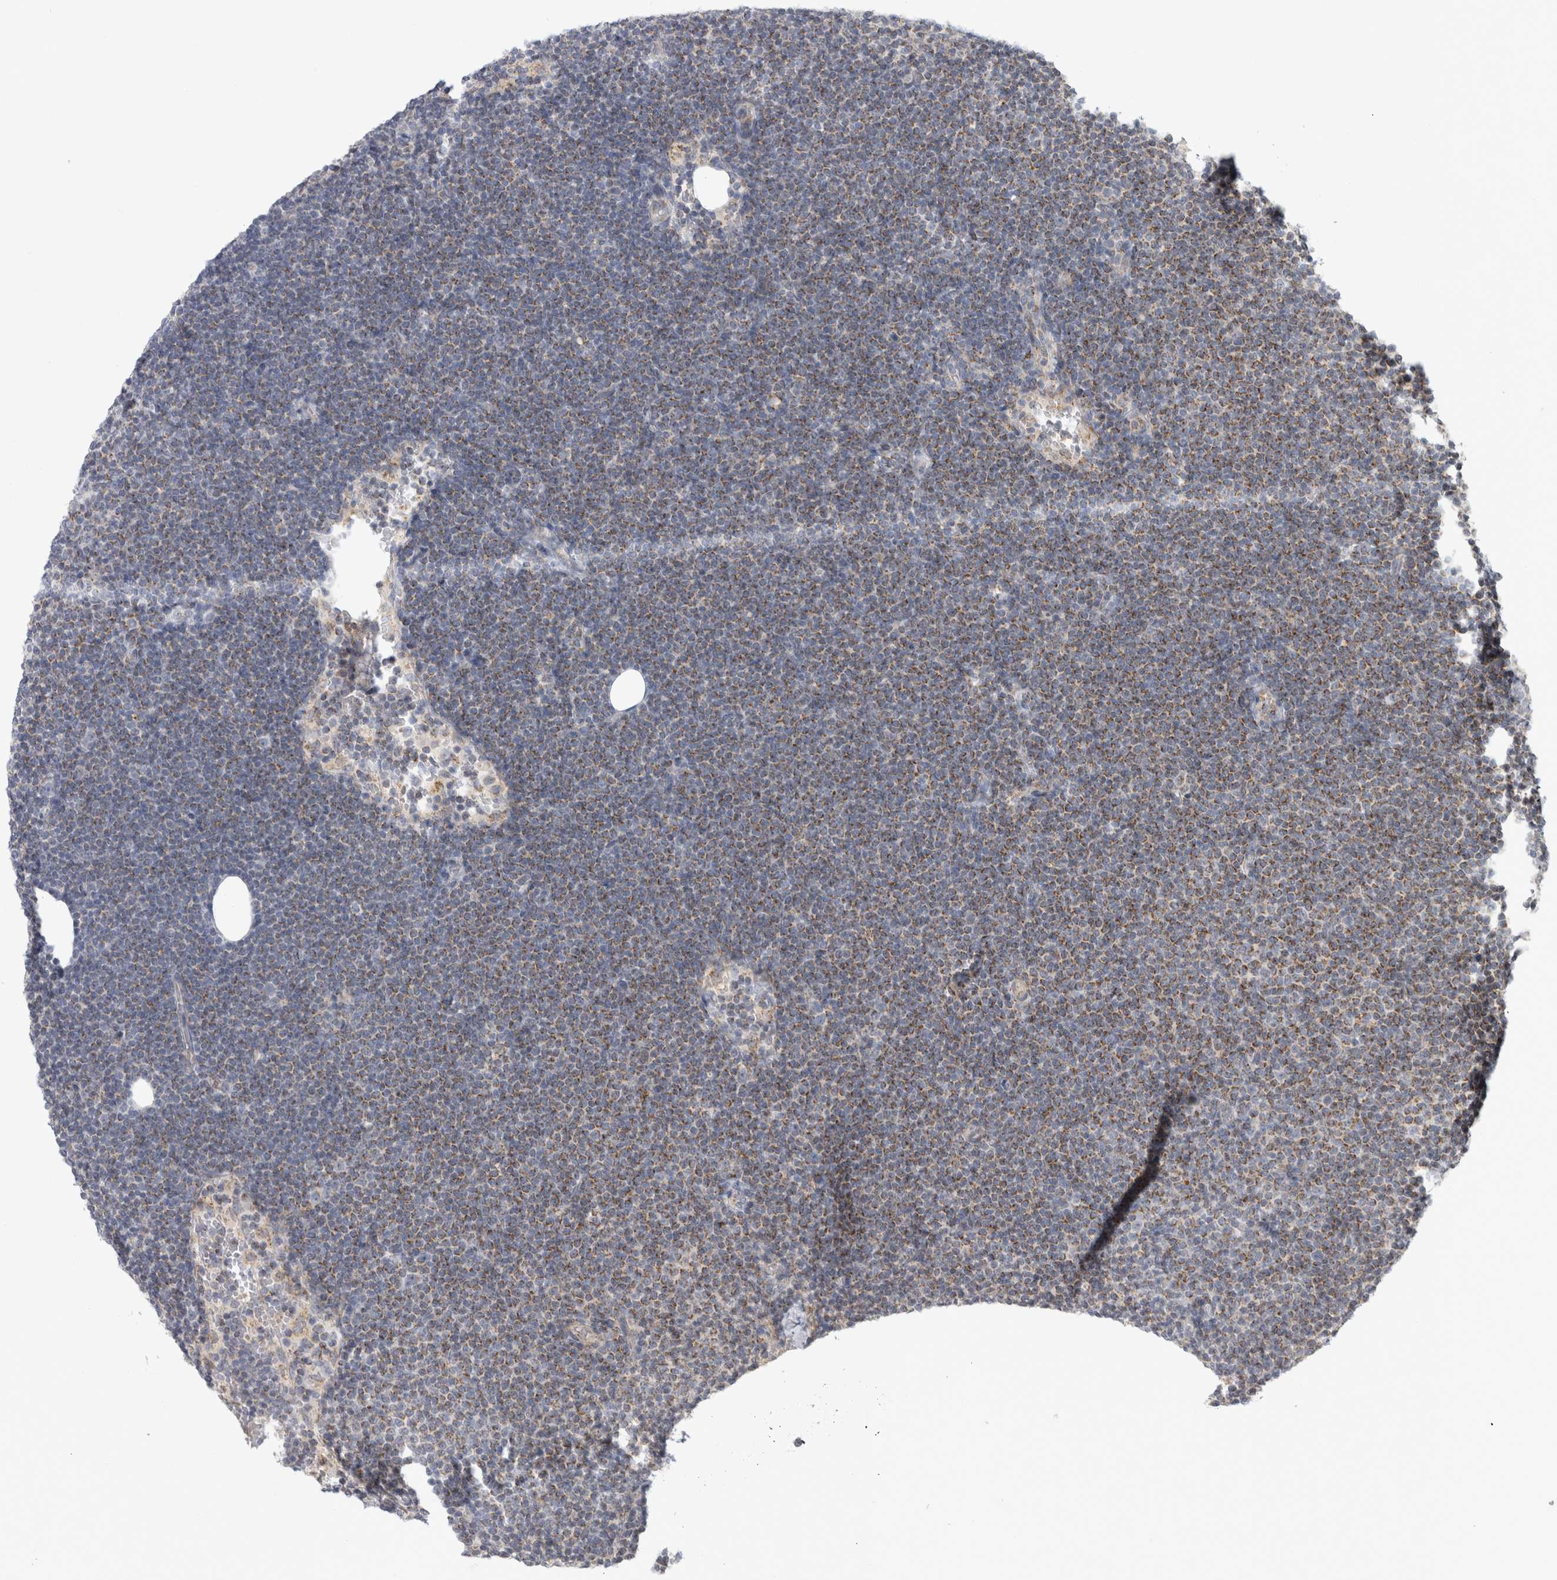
{"staining": {"intensity": "moderate", "quantity": ">75%", "location": "cytoplasmic/membranous"}, "tissue": "lymphoma", "cell_type": "Tumor cells", "image_type": "cancer", "snomed": [{"axis": "morphology", "description": "Malignant lymphoma, non-Hodgkin's type, Low grade"}, {"axis": "topography", "description": "Lymph node"}], "caption": "Human low-grade malignant lymphoma, non-Hodgkin's type stained with a brown dye shows moderate cytoplasmic/membranous positive positivity in approximately >75% of tumor cells.", "gene": "RAB18", "patient": {"sex": "female", "age": 53}}